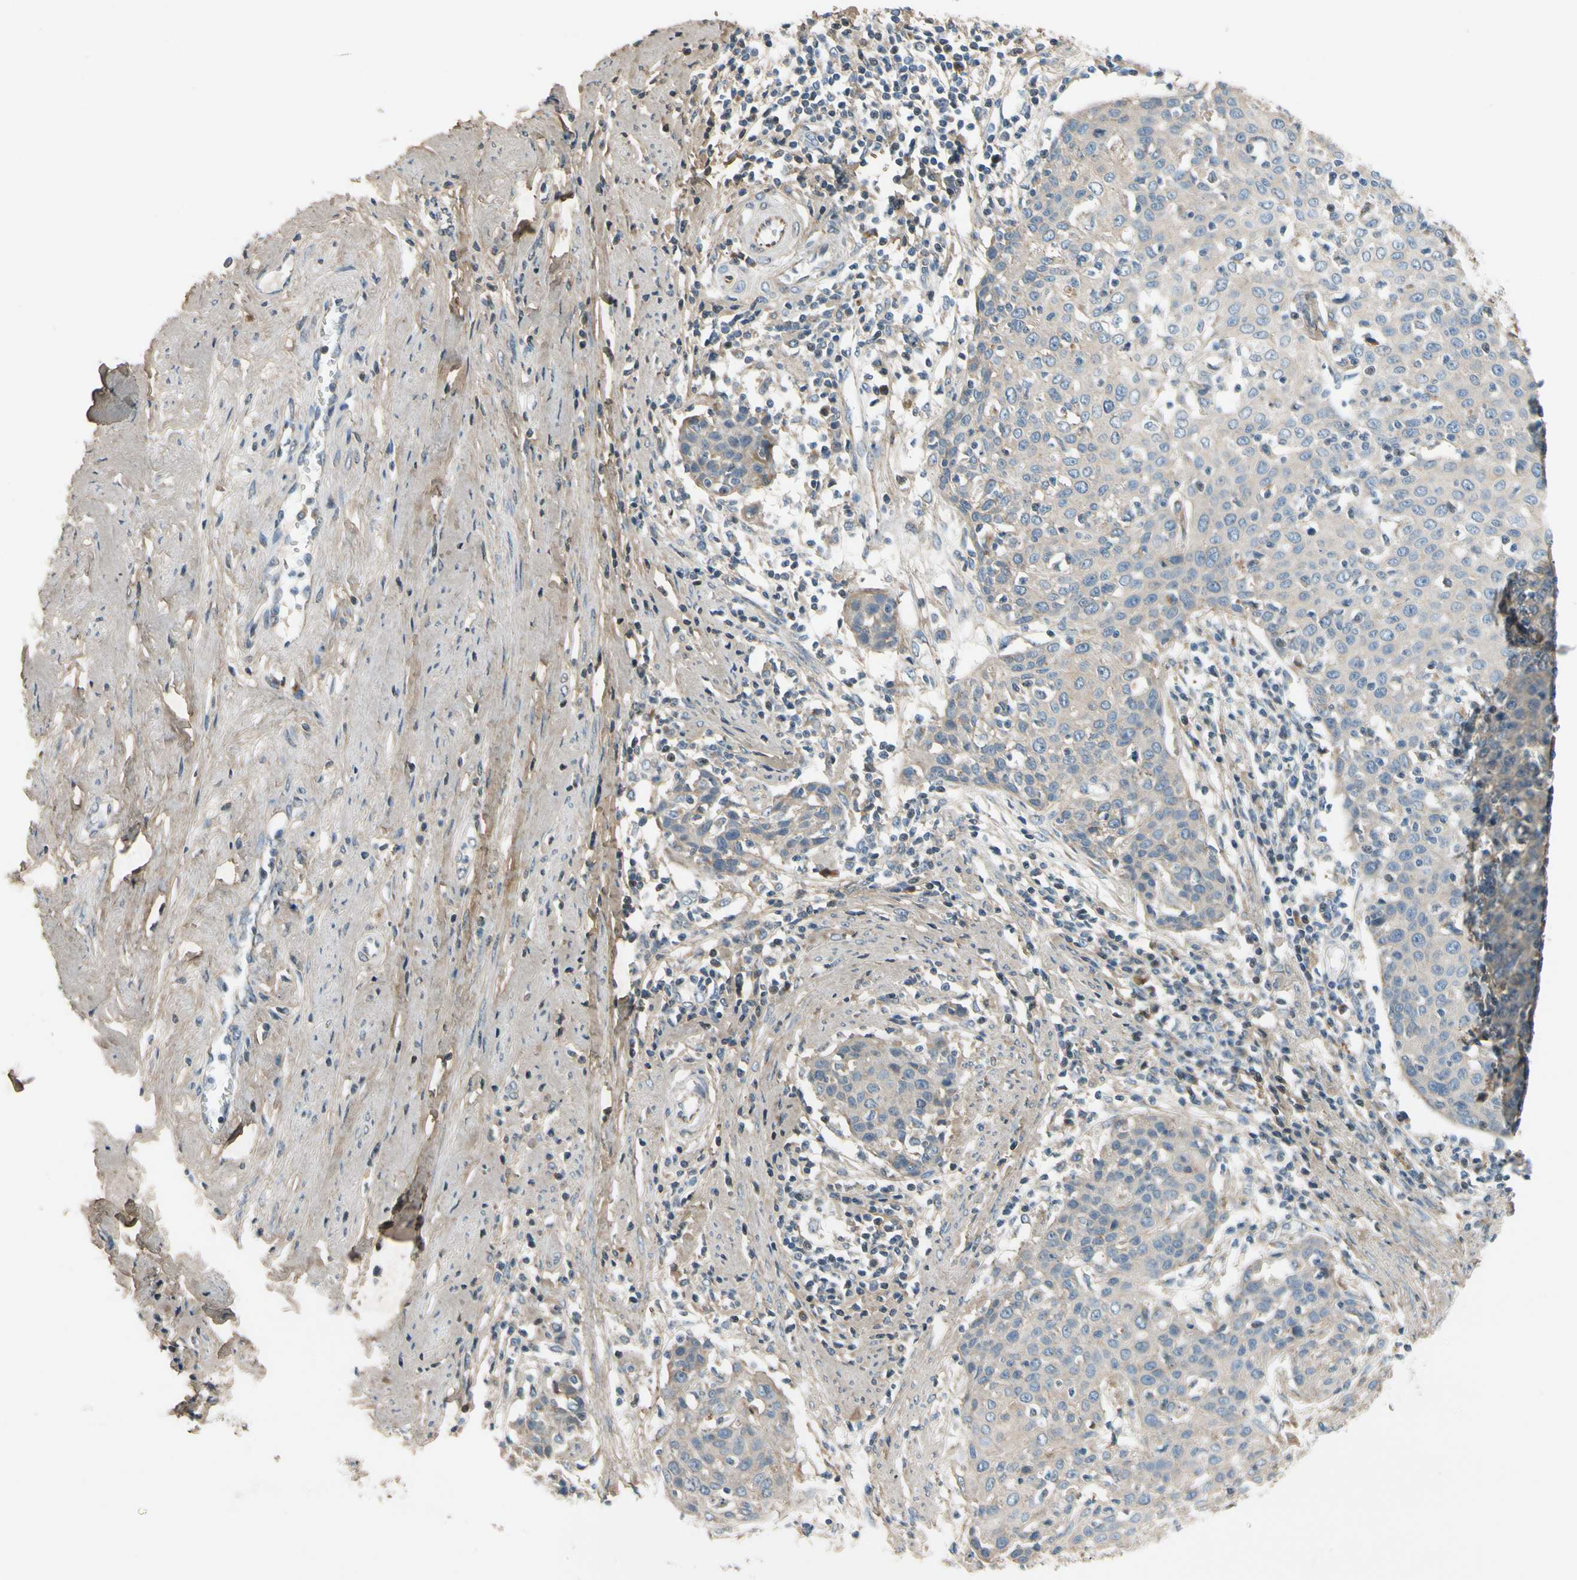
{"staining": {"intensity": "weak", "quantity": "25%-75%", "location": "cytoplasmic/membranous"}, "tissue": "cervical cancer", "cell_type": "Tumor cells", "image_type": "cancer", "snomed": [{"axis": "morphology", "description": "Squamous cell carcinoma, NOS"}, {"axis": "topography", "description": "Cervix"}], "caption": "Immunohistochemical staining of cervical cancer displays weak cytoplasmic/membranous protein expression in about 25%-75% of tumor cells.", "gene": "MST1R", "patient": {"sex": "female", "age": 38}}